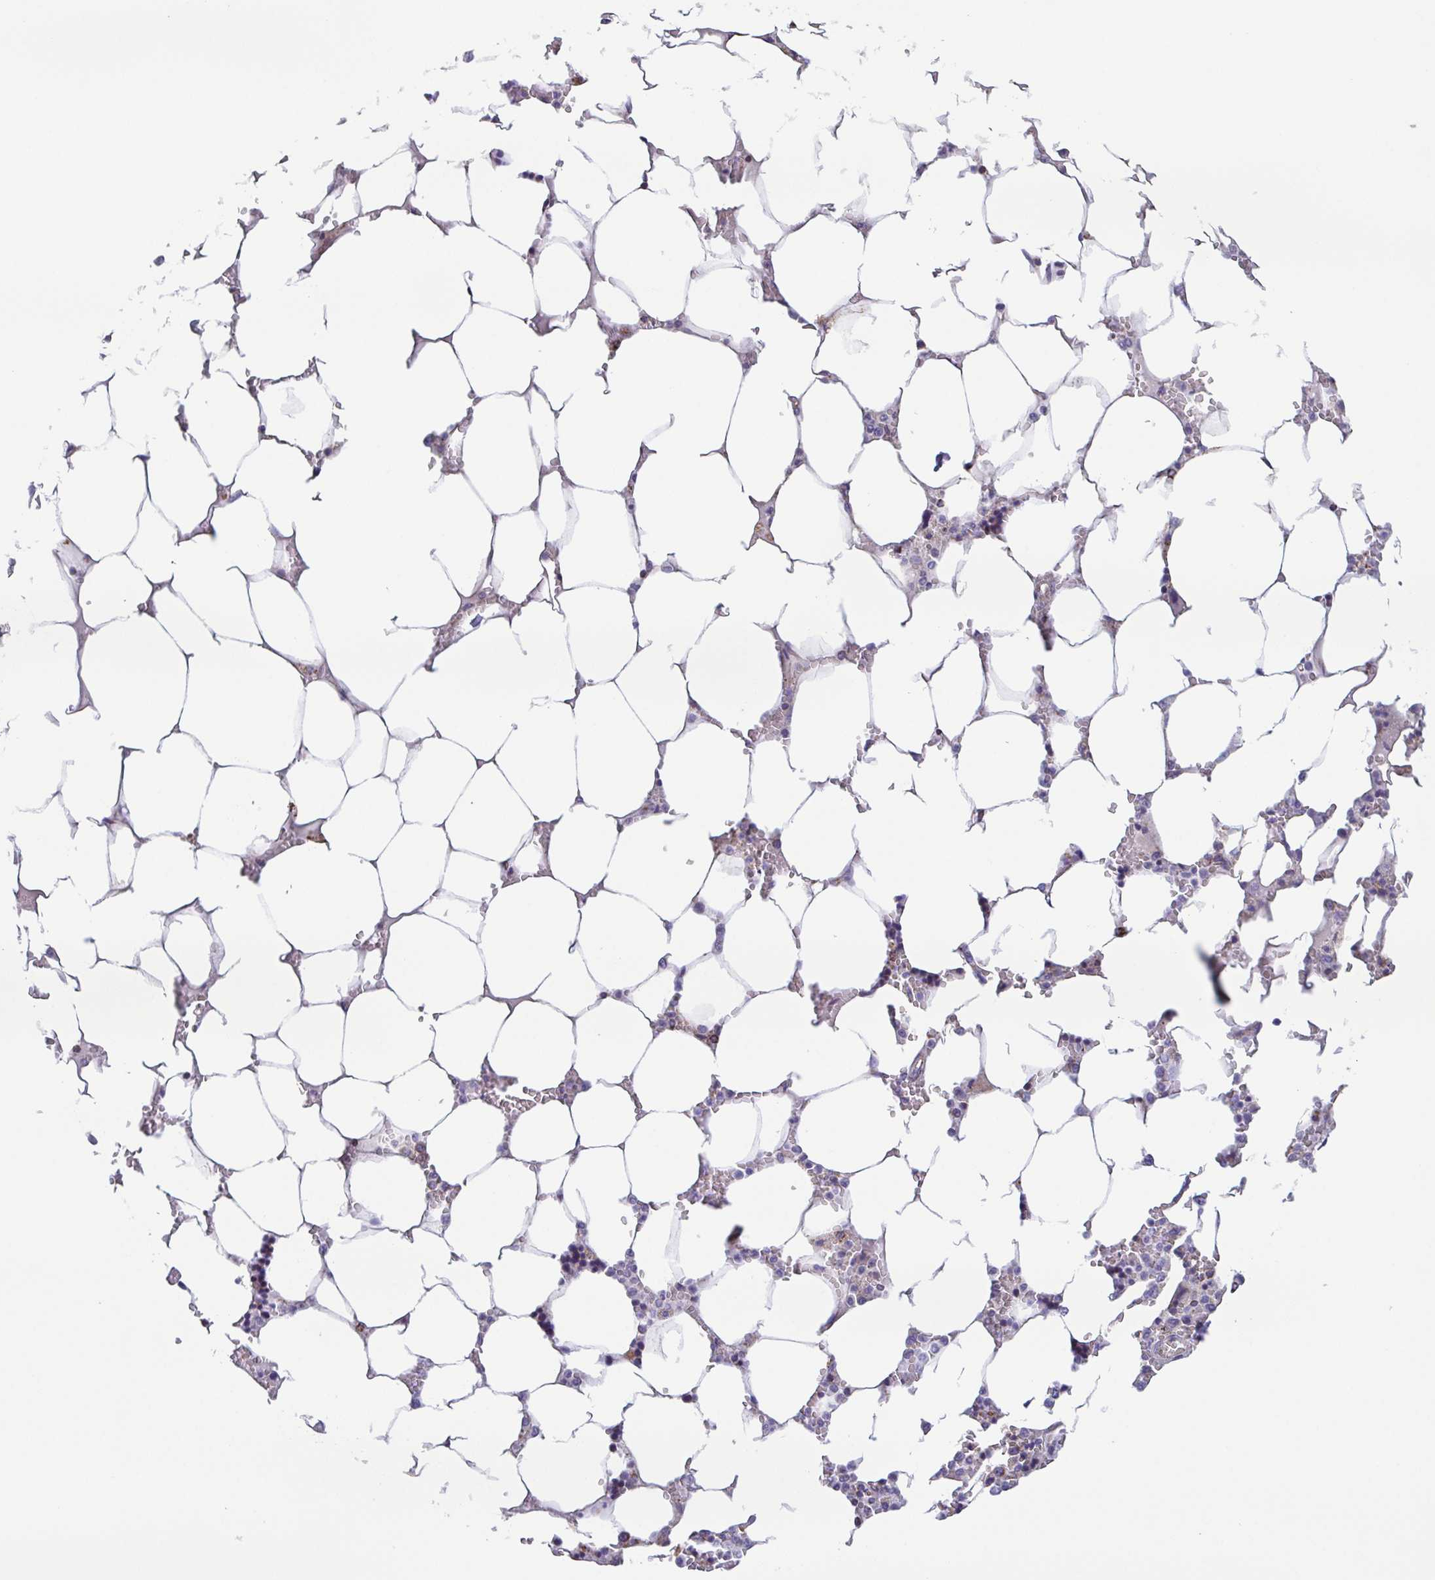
{"staining": {"intensity": "negative", "quantity": "none", "location": "none"}, "tissue": "bone marrow", "cell_type": "Hematopoietic cells", "image_type": "normal", "snomed": [{"axis": "morphology", "description": "Normal tissue, NOS"}, {"axis": "topography", "description": "Bone marrow"}], "caption": "Hematopoietic cells show no significant protein staining in unremarkable bone marrow. (DAB IHC visualized using brightfield microscopy, high magnification).", "gene": "GINM1", "patient": {"sex": "male", "age": 64}}